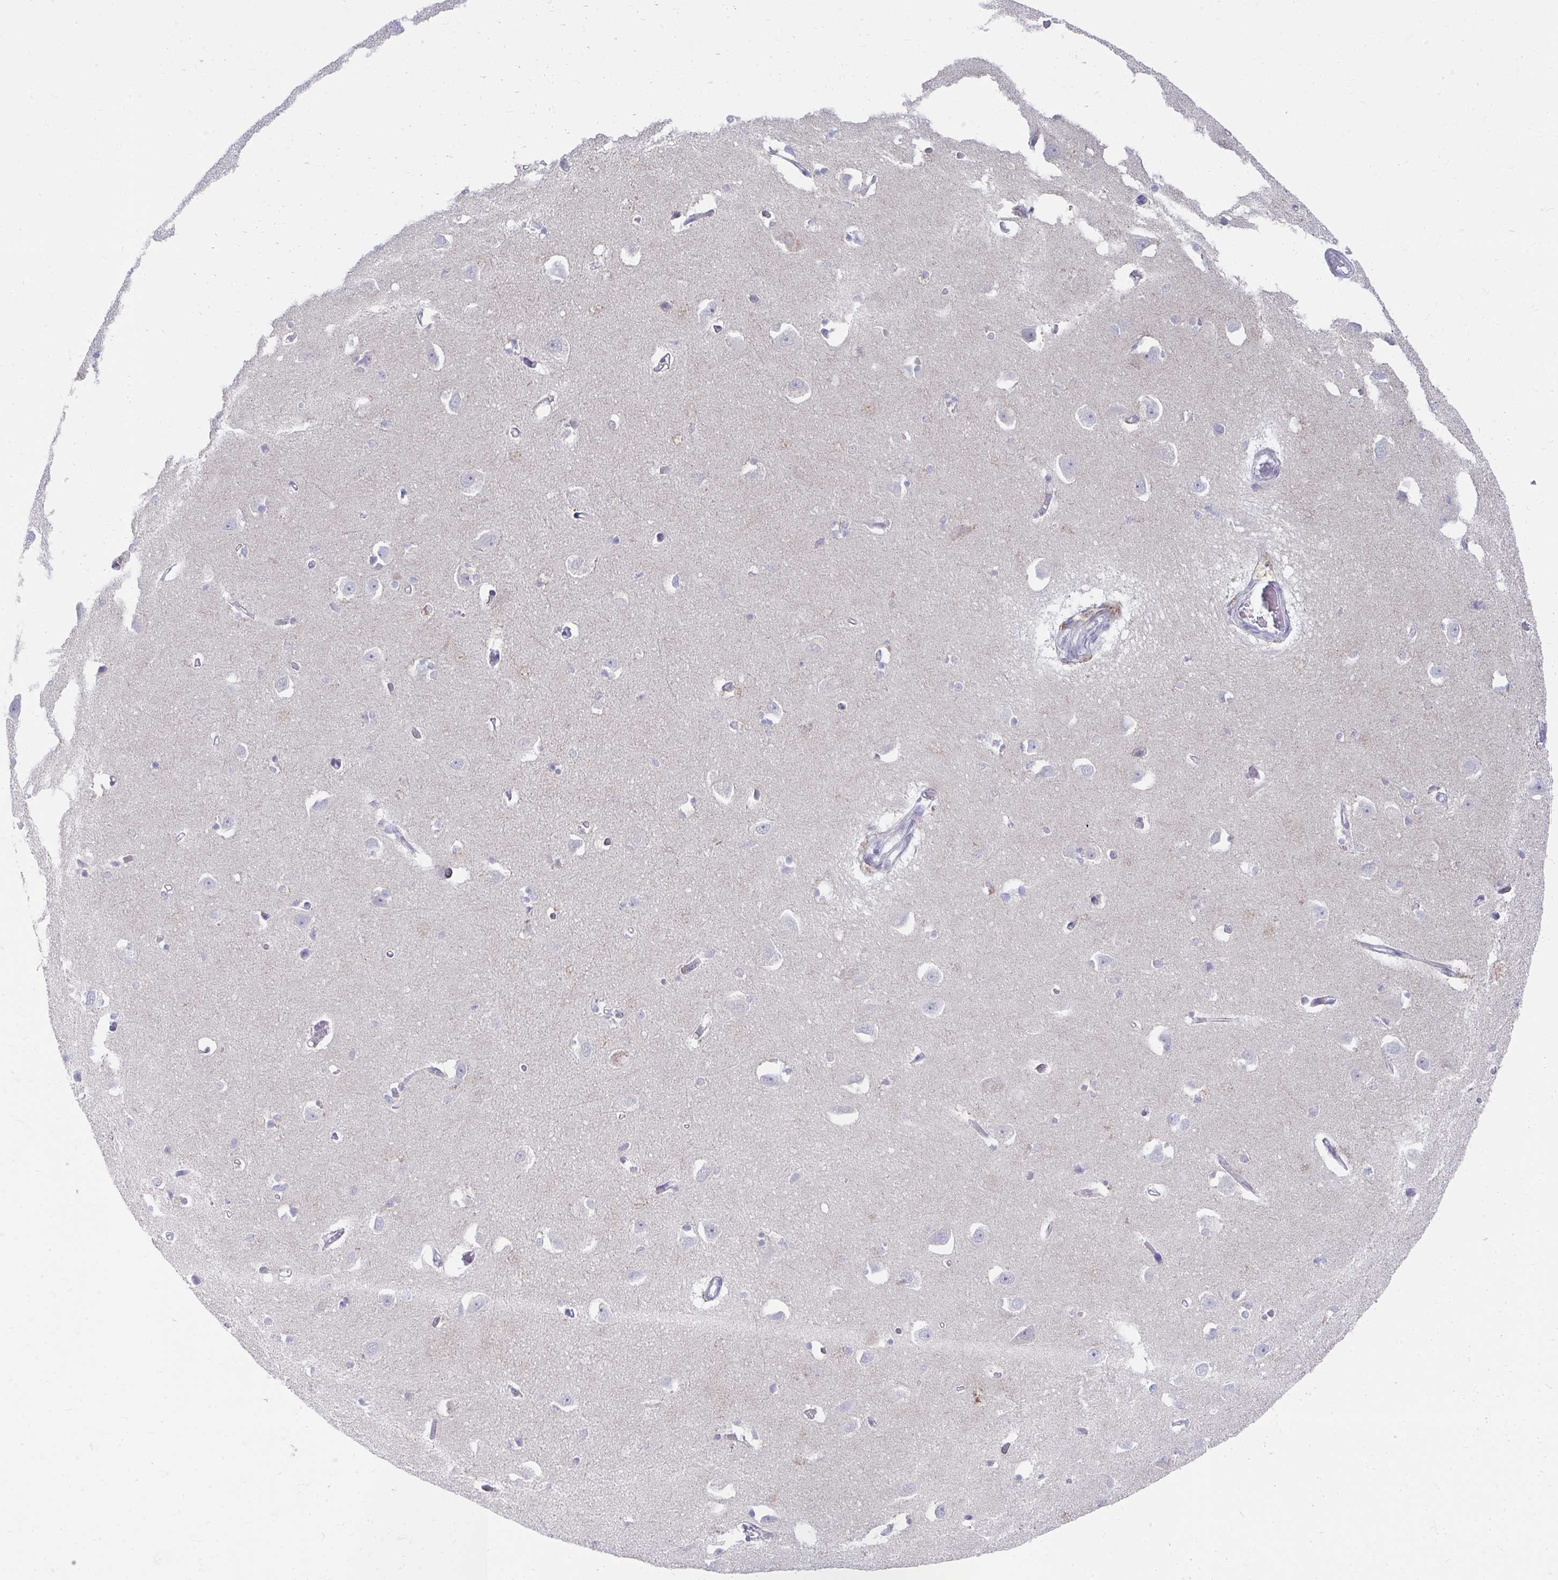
{"staining": {"intensity": "weak", "quantity": "<25%", "location": "cytoplasmic/membranous"}, "tissue": "caudate", "cell_type": "Glial cells", "image_type": "normal", "snomed": [{"axis": "morphology", "description": "Normal tissue, NOS"}, {"axis": "topography", "description": "Lateral ventricle wall"}, {"axis": "topography", "description": "Hippocampus"}], "caption": "Protein analysis of unremarkable caudate reveals no significant expression in glial cells.", "gene": "PRRG3", "patient": {"sex": "female", "age": 63}}